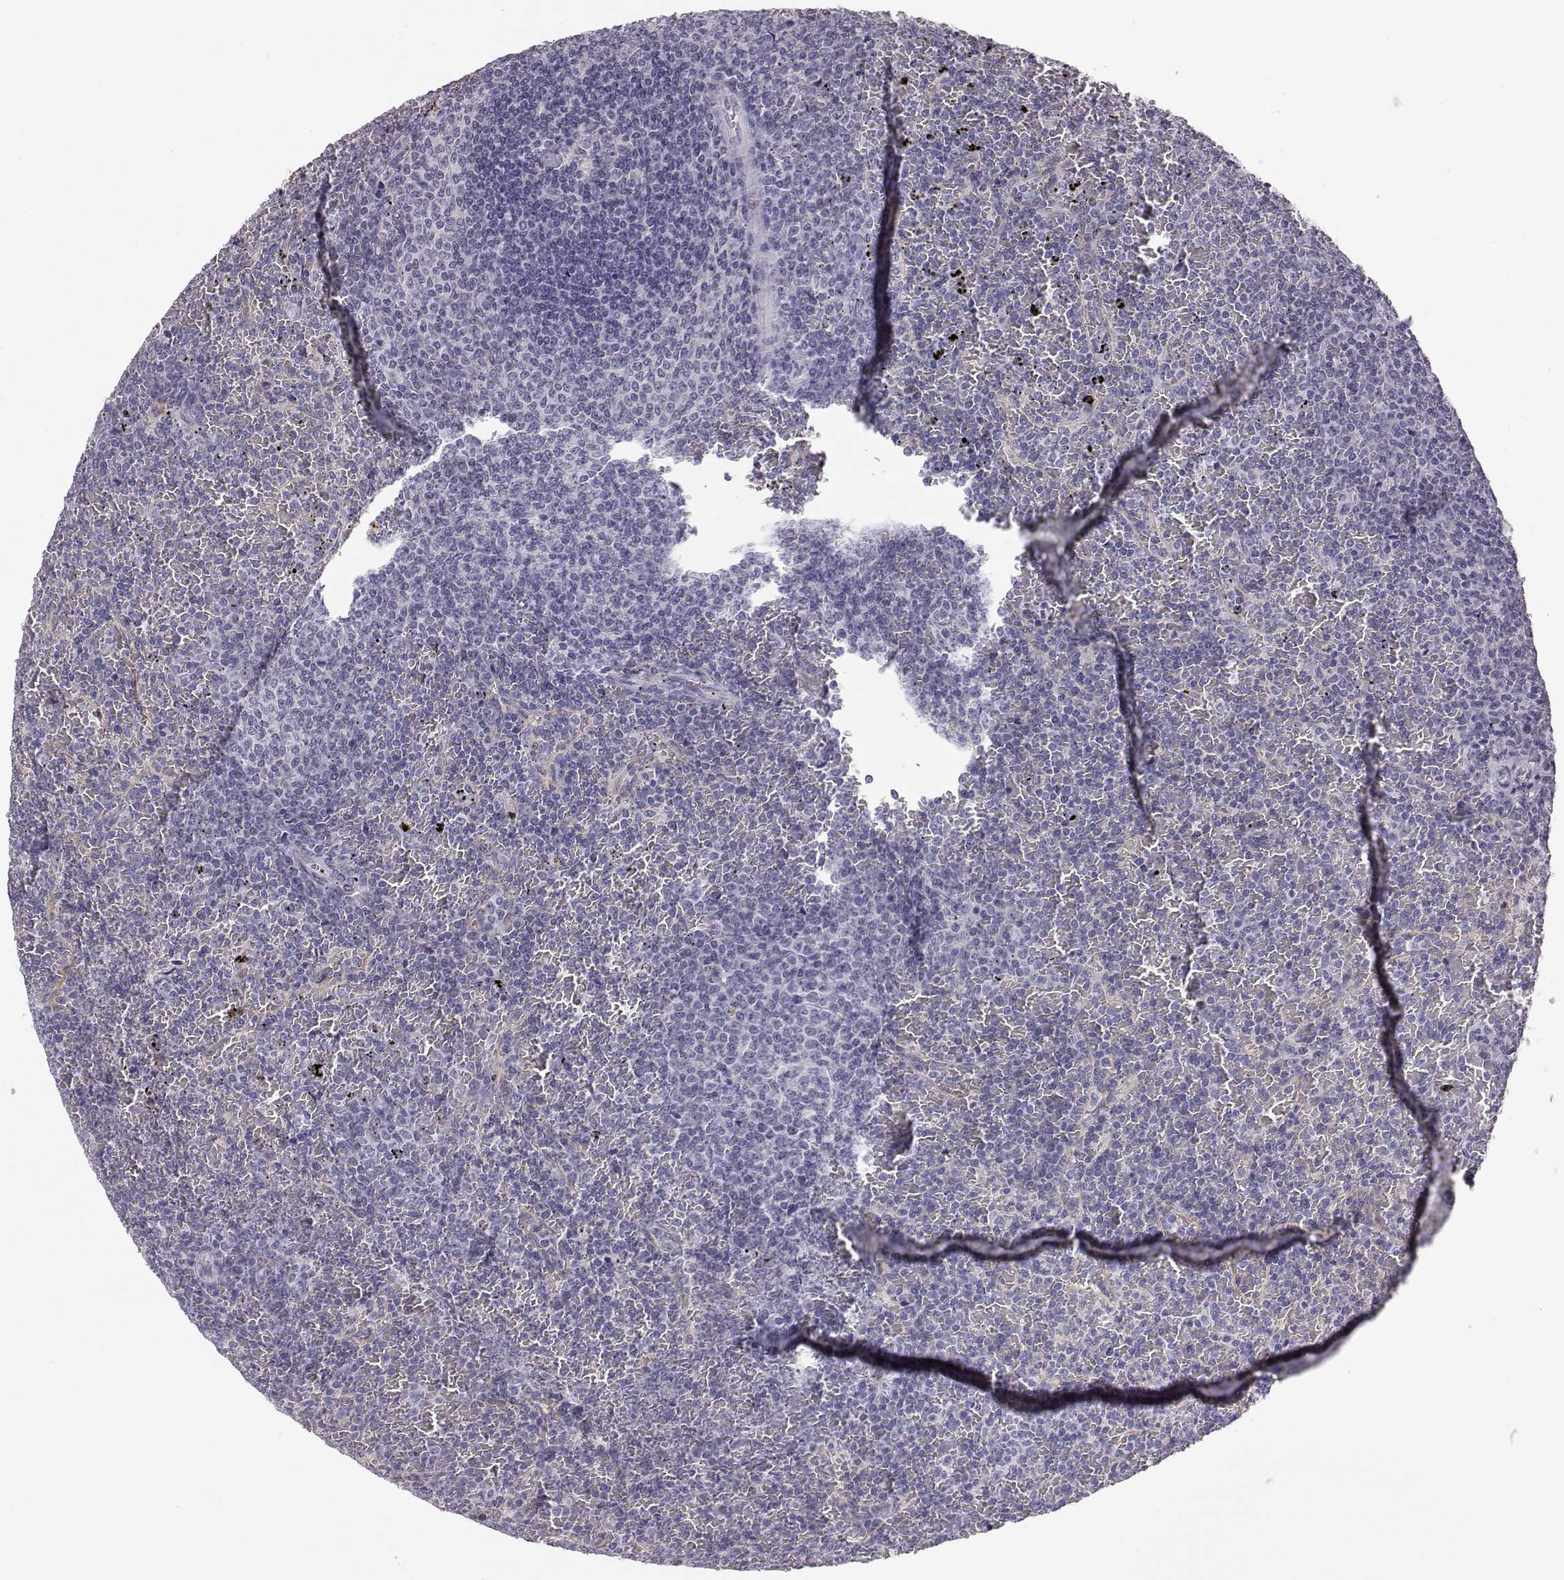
{"staining": {"intensity": "negative", "quantity": "none", "location": "none"}, "tissue": "lymphoma", "cell_type": "Tumor cells", "image_type": "cancer", "snomed": [{"axis": "morphology", "description": "Malignant lymphoma, non-Hodgkin's type, Low grade"}, {"axis": "topography", "description": "Spleen"}], "caption": "DAB (3,3'-diaminobenzidine) immunohistochemical staining of lymphoma demonstrates no significant positivity in tumor cells. The staining is performed using DAB (3,3'-diaminobenzidine) brown chromogen with nuclei counter-stained in using hematoxylin.", "gene": "ACSL6", "patient": {"sex": "female", "age": 77}}